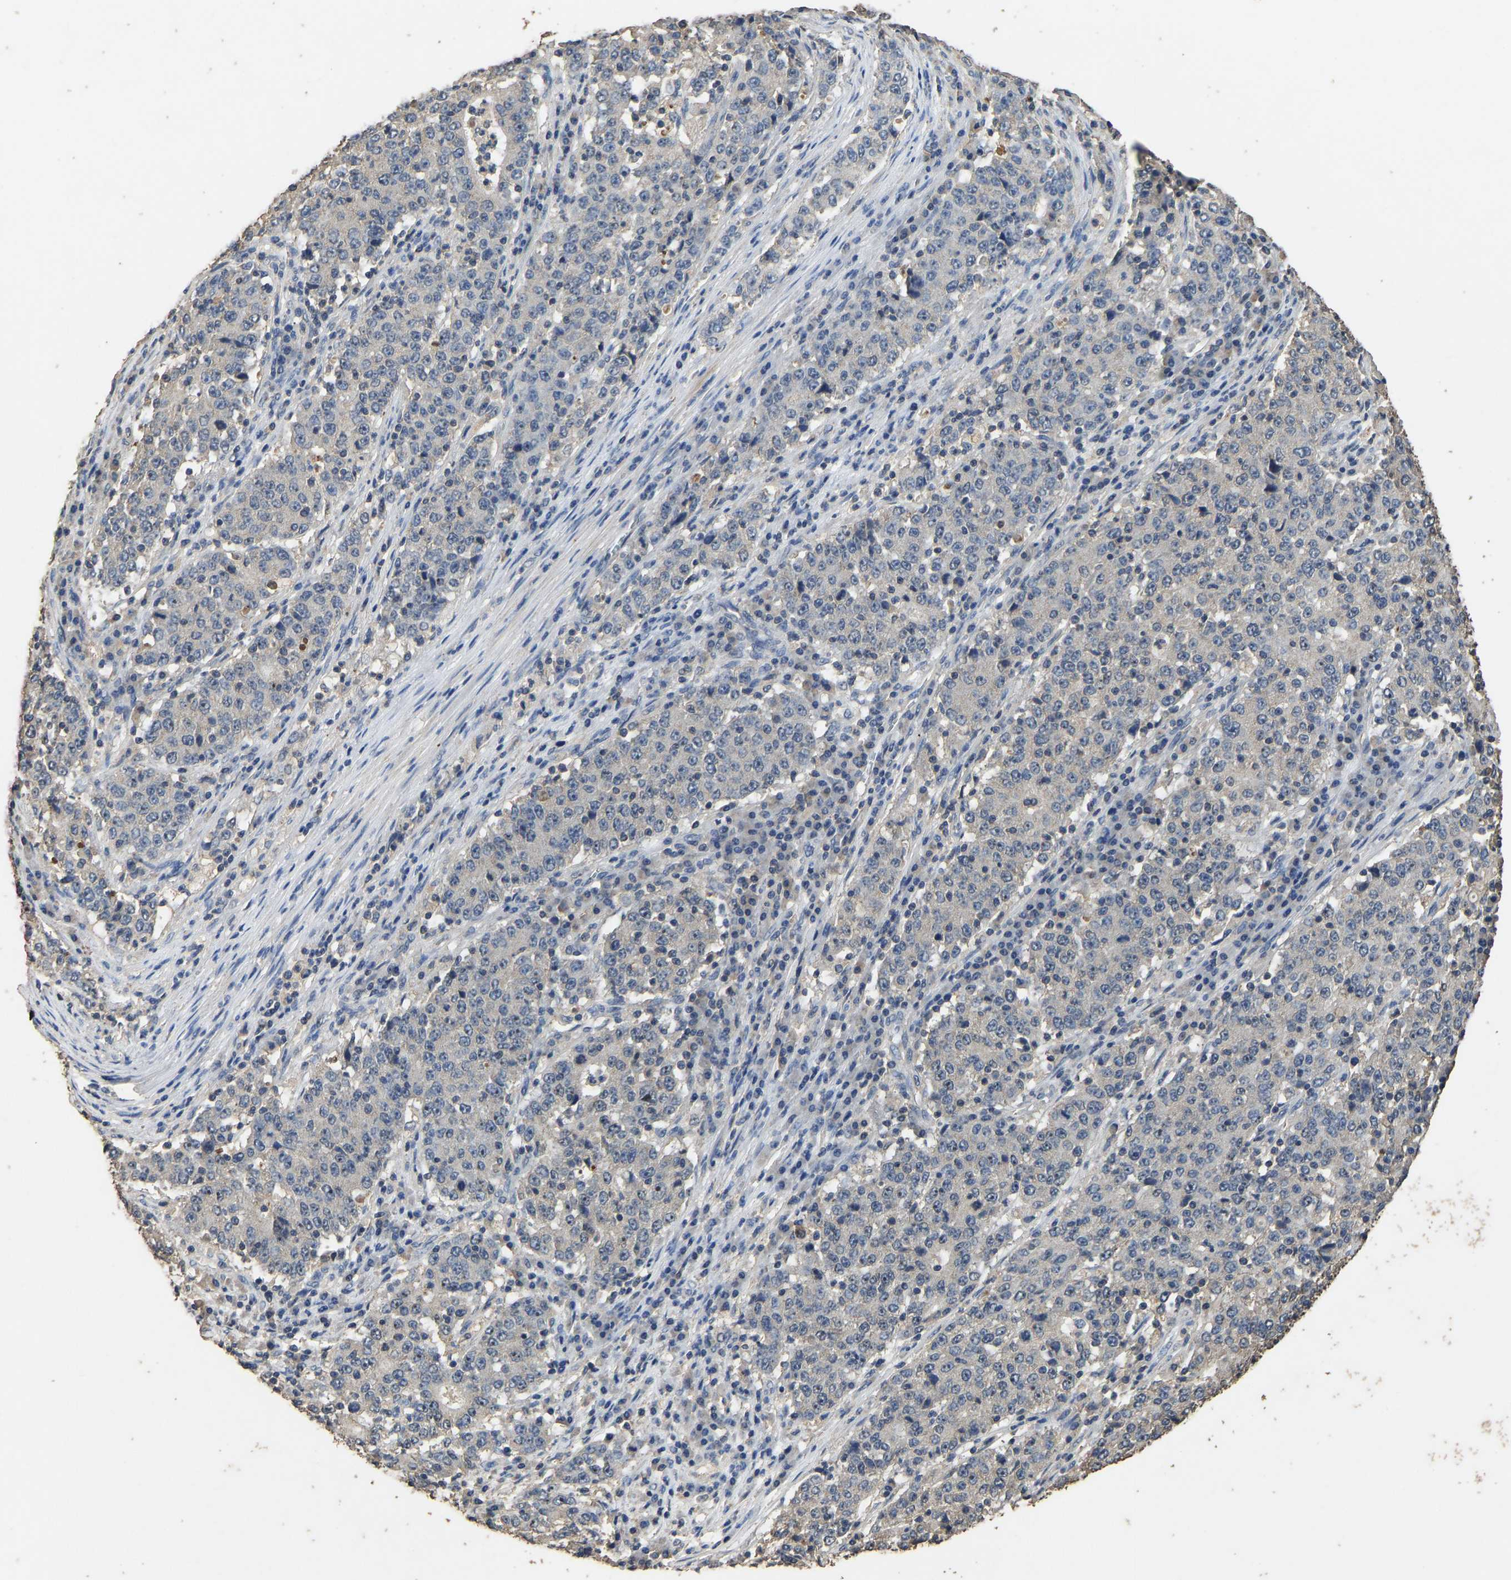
{"staining": {"intensity": "negative", "quantity": "none", "location": "none"}, "tissue": "stomach cancer", "cell_type": "Tumor cells", "image_type": "cancer", "snomed": [{"axis": "morphology", "description": "Adenocarcinoma, NOS"}, {"axis": "topography", "description": "Stomach"}], "caption": "IHC image of neoplastic tissue: human stomach adenocarcinoma stained with DAB (3,3'-diaminobenzidine) reveals no significant protein positivity in tumor cells.", "gene": "CIDEC", "patient": {"sex": "male", "age": 59}}